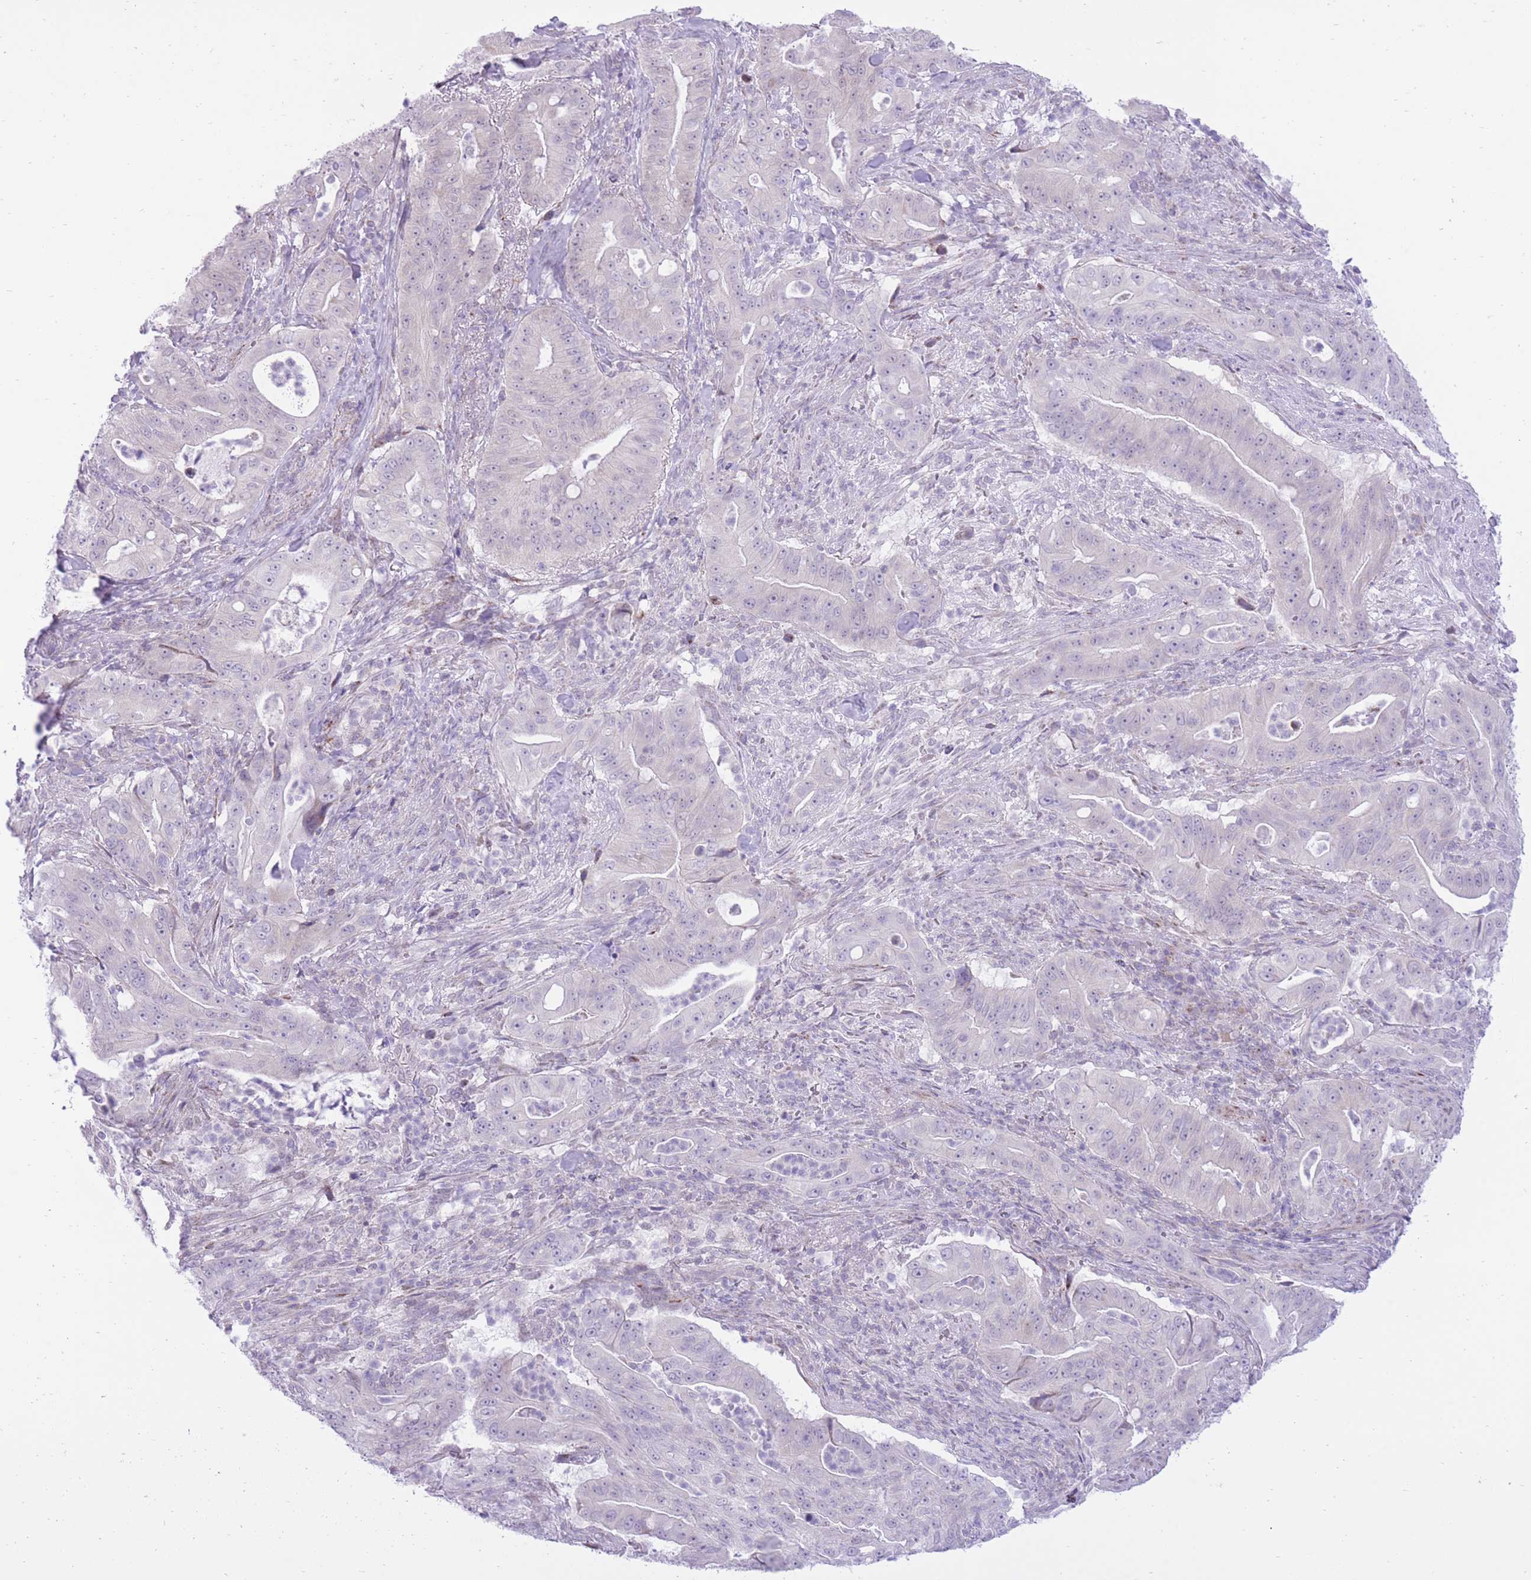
{"staining": {"intensity": "negative", "quantity": "none", "location": "none"}, "tissue": "pancreatic cancer", "cell_type": "Tumor cells", "image_type": "cancer", "snomed": [{"axis": "morphology", "description": "Adenocarcinoma, NOS"}, {"axis": "topography", "description": "Pancreas"}], "caption": "High magnification brightfield microscopy of pancreatic cancer stained with DAB (brown) and counterstained with hematoxylin (blue): tumor cells show no significant expression. Brightfield microscopy of IHC stained with DAB (3,3'-diaminobenzidine) (brown) and hematoxylin (blue), captured at high magnification.", "gene": "DENND2D", "patient": {"sex": "male", "age": 71}}